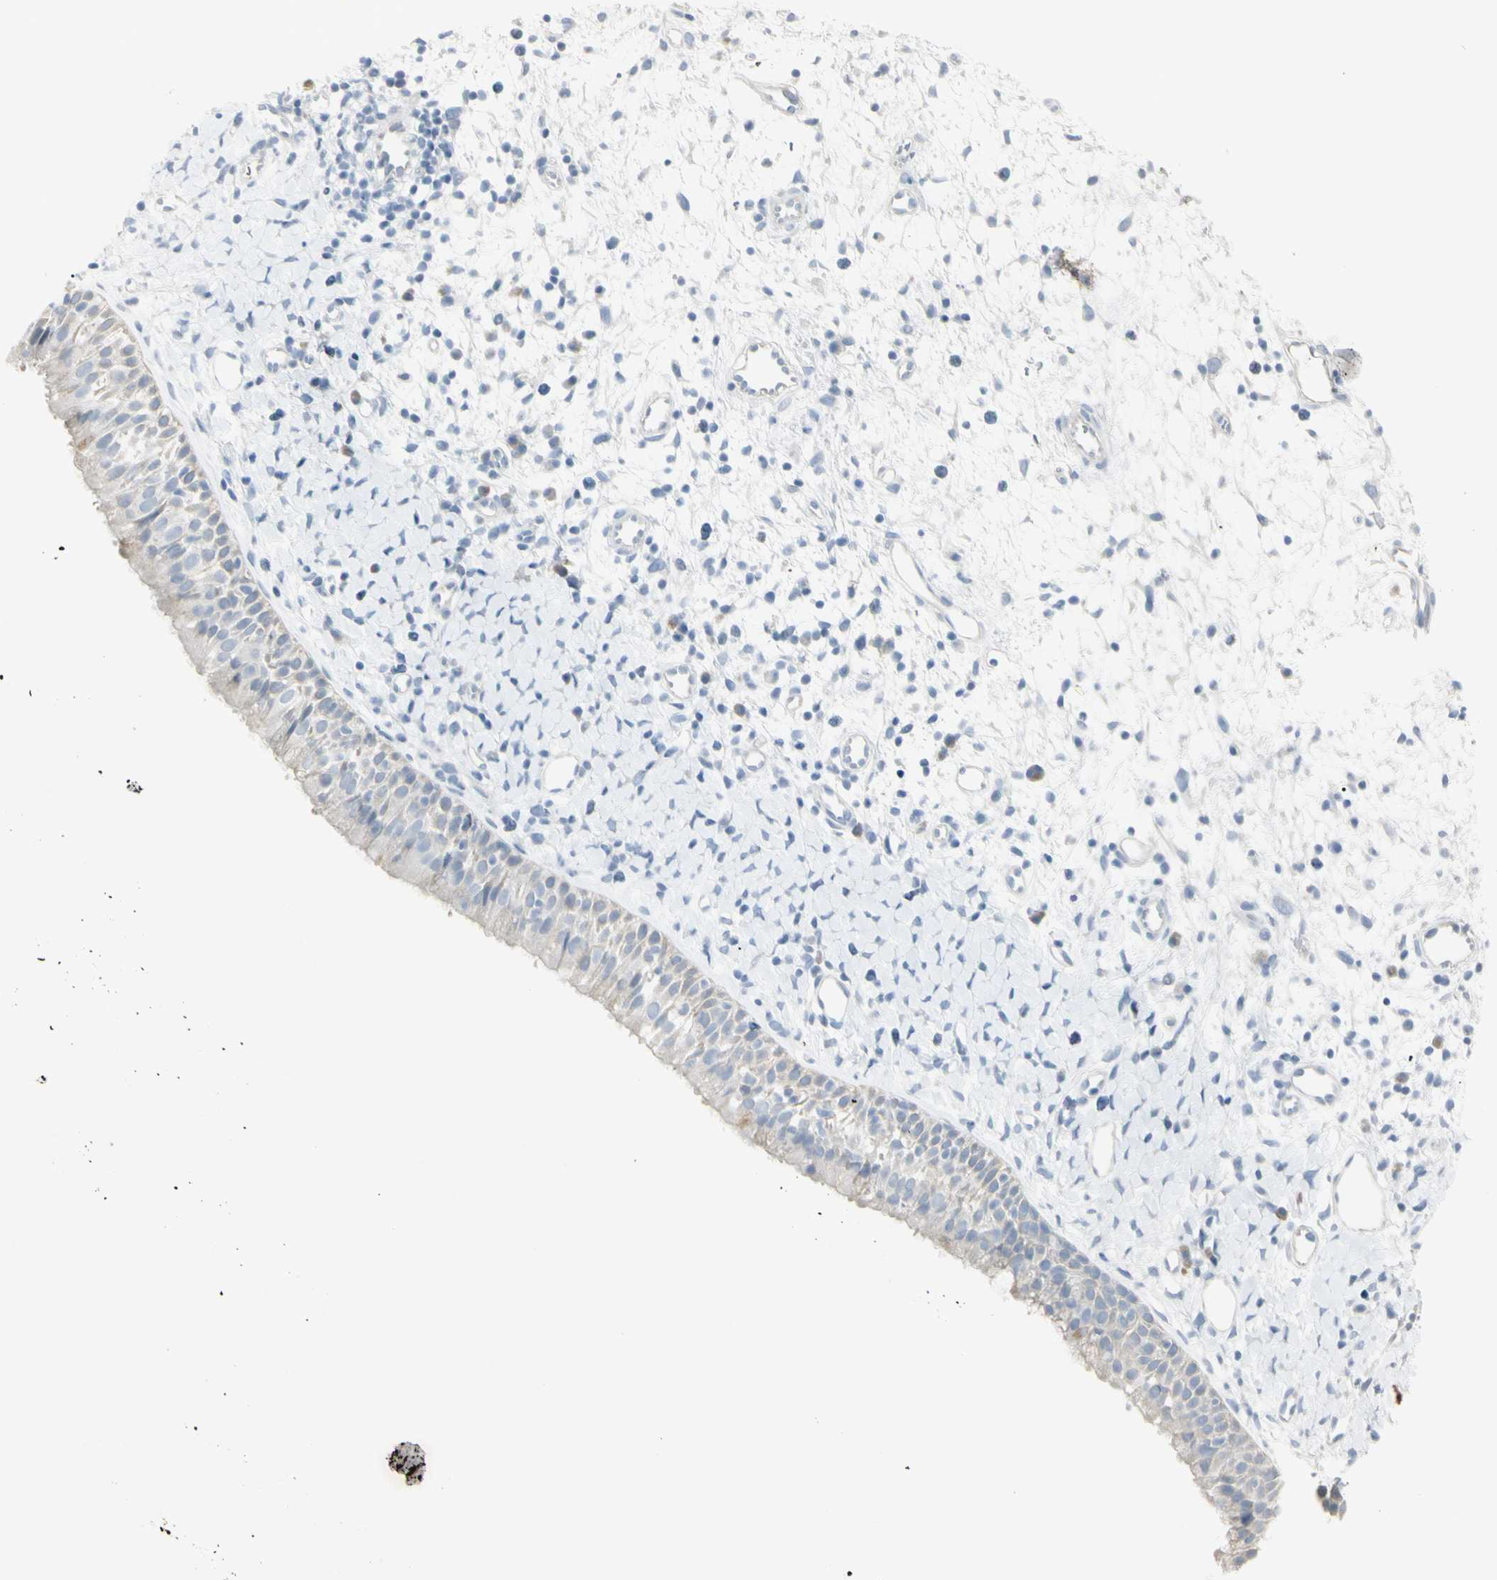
{"staining": {"intensity": "negative", "quantity": "none", "location": "none"}, "tissue": "nasopharynx", "cell_type": "Respiratory epithelial cells", "image_type": "normal", "snomed": [{"axis": "morphology", "description": "Normal tissue, NOS"}, {"axis": "topography", "description": "Nasopharynx"}], "caption": "Immunohistochemistry (IHC) histopathology image of benign human nasopharynx stained for a protein (brown), which demonstrates no positivity in respiratory epithelial cells. (Stains: DAB IHC with hematoxylin counter stain, Microscopy: brightfield microscopy at high magnification).", "gene": "PIP", "patient": {"sex": "male", "age": 22}}